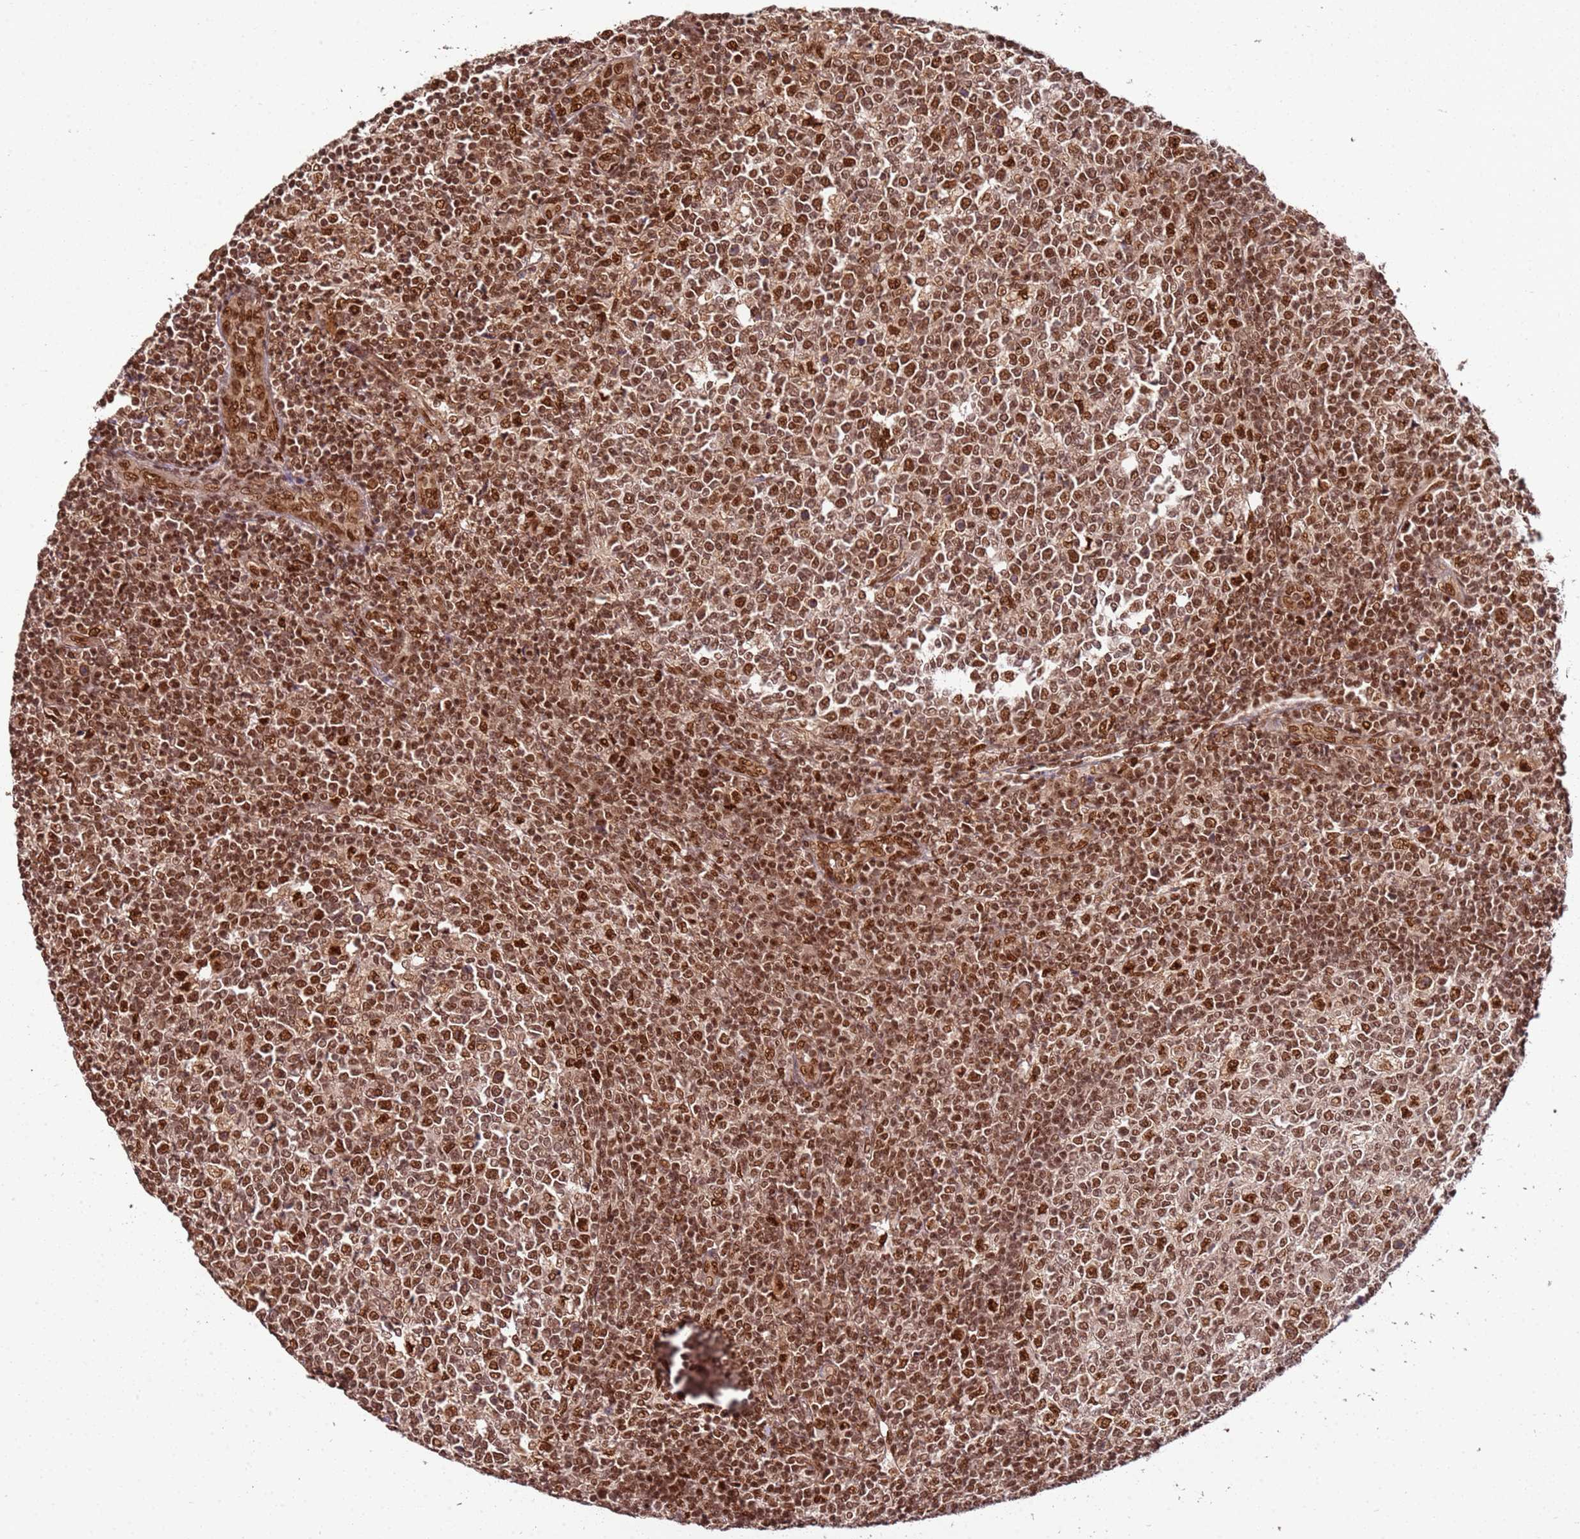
{"staining": {"intensity": "strong", "quantity": ">75%", "location": "nuclear"}, "tissue": "tonsil", "cell_type": "Germinal center cells", "image_type": "normal", "snomed": [{"axis": "morphology", "description": "Normal tissue, NOS"}, {"axis": "topography", "description": "Tonsil"}], "caption": "This micrograph exhibits IHC staining of benign human tonsil, with high strong nuclear staining in about >75% of germinal center cells.", "gene": "XRN2", "patient": {"sex": "female", "age": 19}}